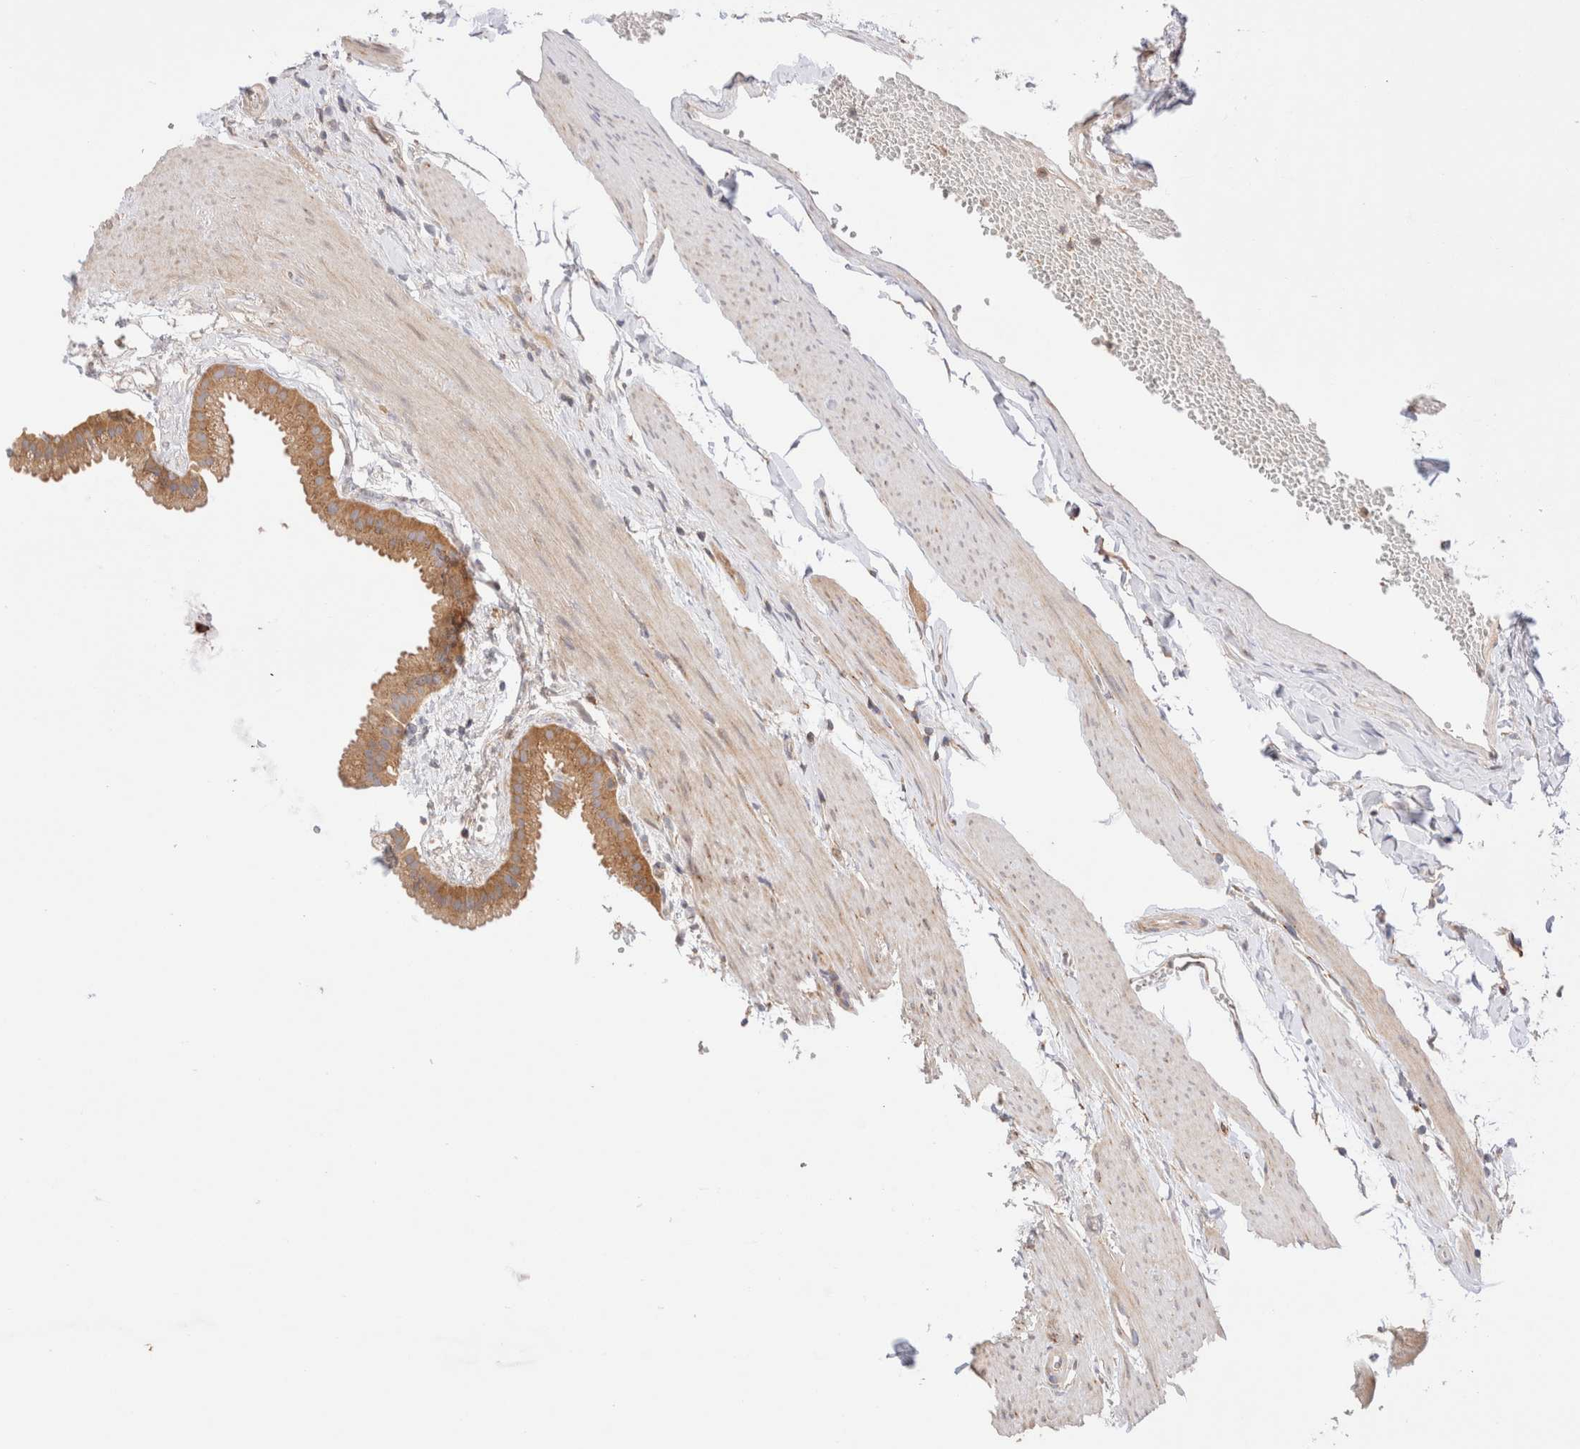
{"staining": {"intensity": "moderate", "quantity": ">75%", "location": "cytoplasmic/membranous"}, "tissue": "gallbladder", "cell_type": "Glandular cells", "image_type": "normal", "snomed": [{"axis": "morphology", "description": "Normal tissue, NOS"}, {"axis": "topography", "description": "Gallbladder"}], "caption": "Protein analysis of normal gallbladder displays moderate cytoplasmic/membranous staining in about >75% of glandular cells.", "gene": "RABEP1", "patient": {"sex": "female", "age": 64}}